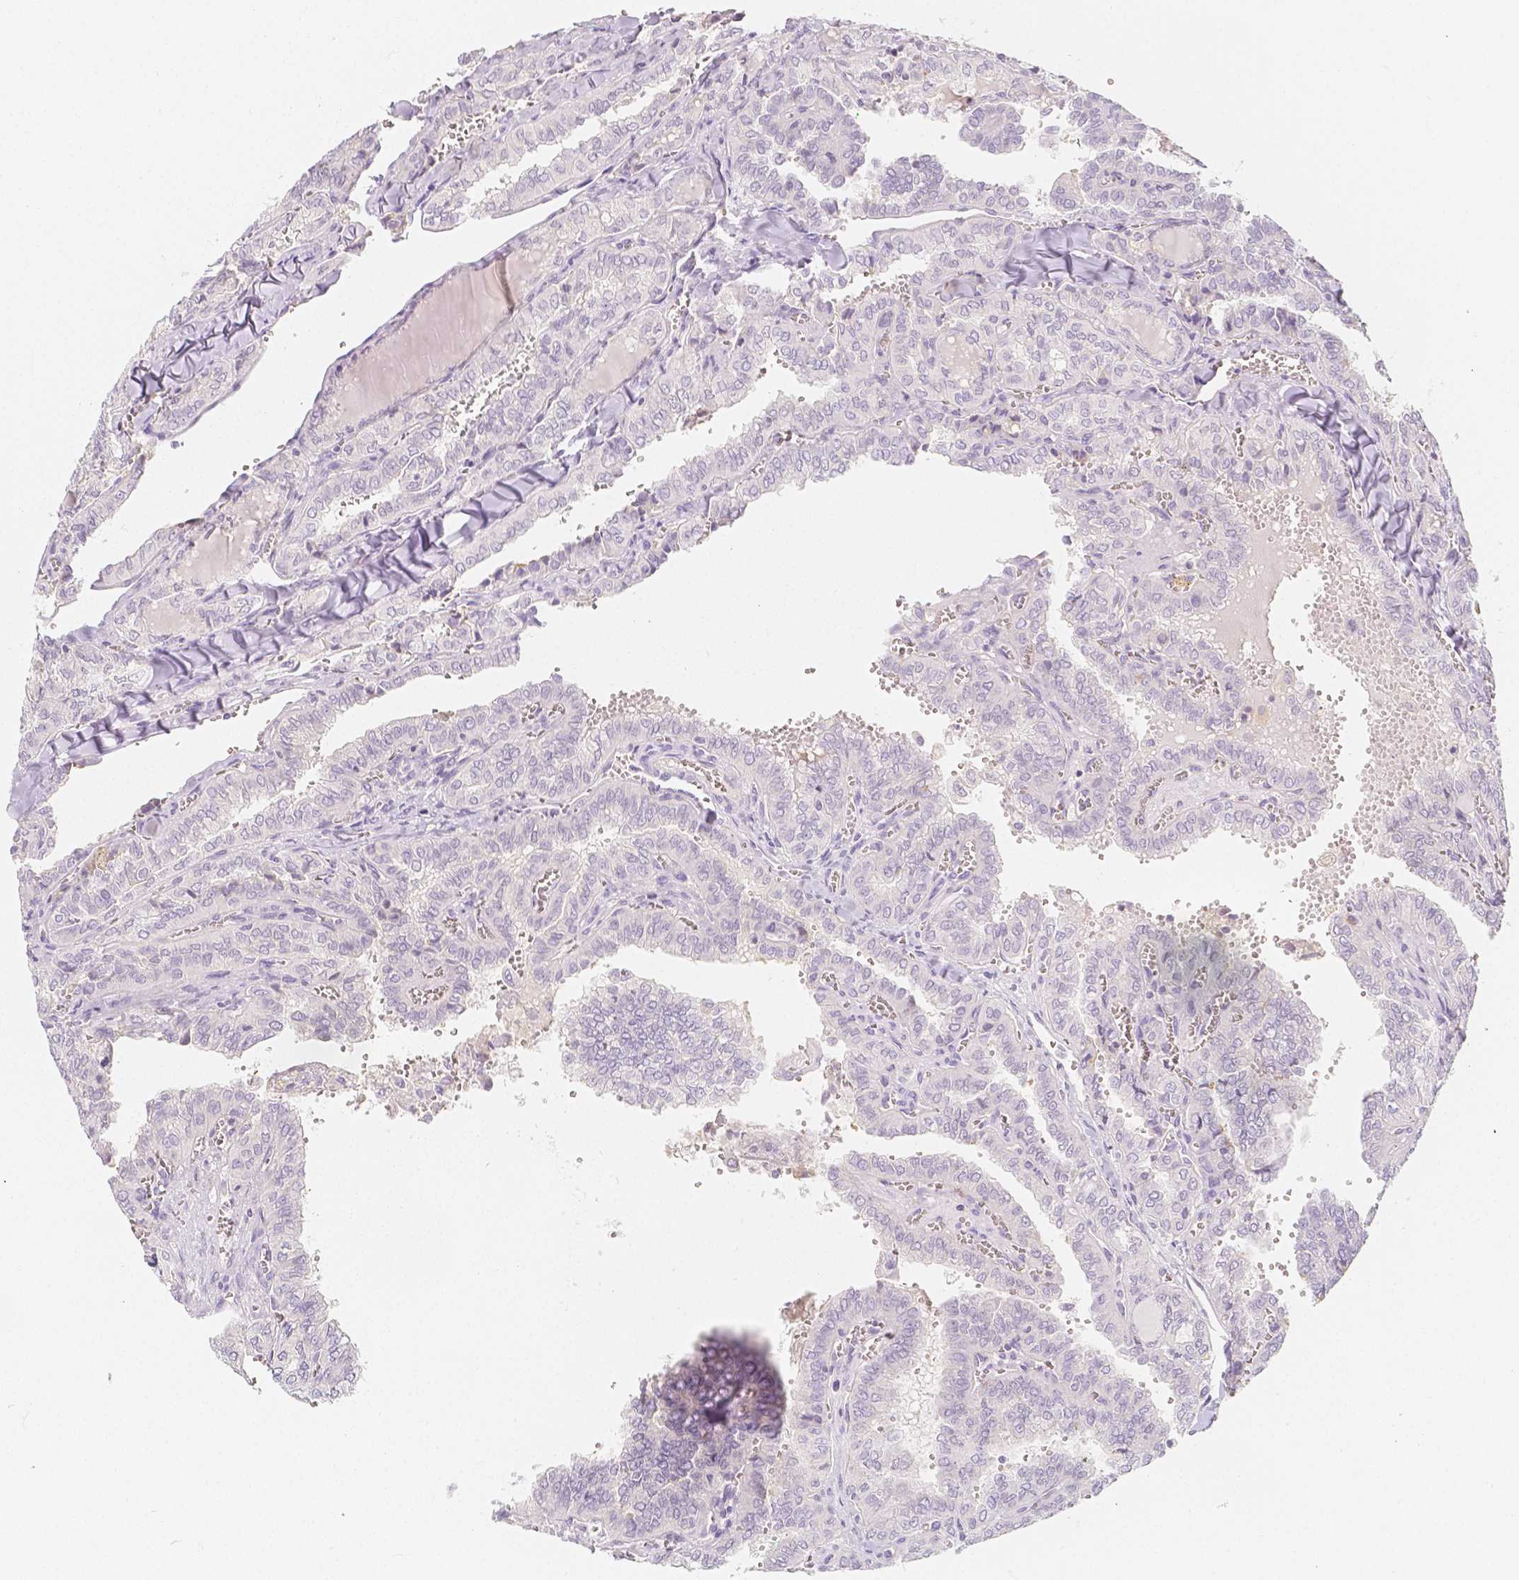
{"staining": {"intensity": "negative", "quantity": "none", "location": "none"}, "tissue": "thyroid cancer", "cell_type": "Tumor cells", "image_type": "cancer", "snomed": [{"axis": "morphology", "description": "Papillary adenocarcinoma, NOS"}, {"axis": "topography", "description": "Thyroid gland"}], "caption": "The histopathology image demonstrates no staining of tumor cells in papillary adenocarcinoma (thyroid).", "gene": "BATF", "patient": {"sex": "female", "age": 41}}